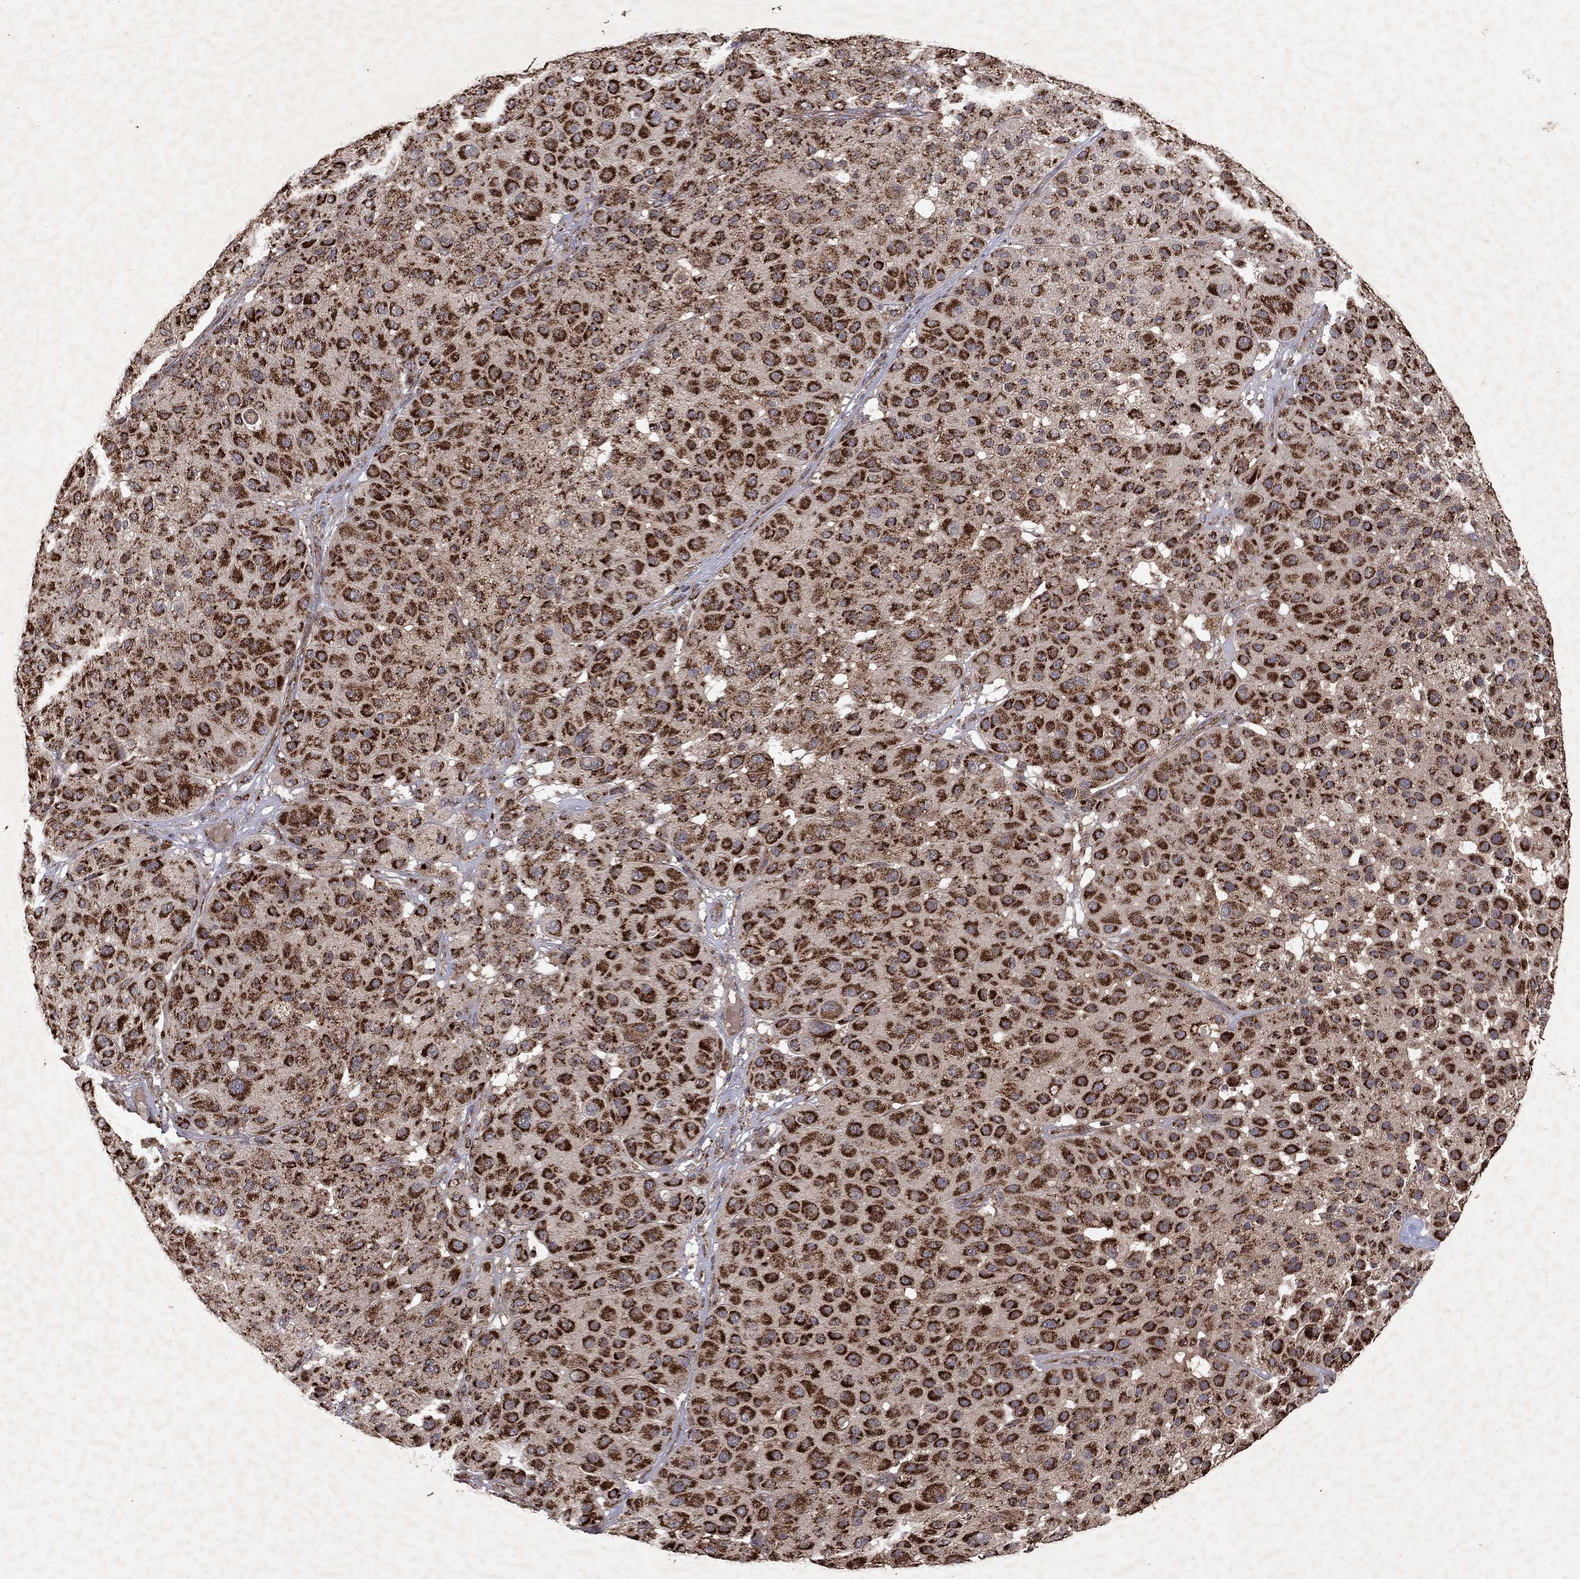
{"staining": {"intensity": "strong", "quantity": ">75%", "location": "cytoplasmic/membranous"}, "tissue": "melanoma", "cell_type": "Tumor cells", "image_type": "cancer", "snomed": [{"axis": "morphology", "description": "Malignant melanoma, Metastatic site"}, {"axis": "topography", "description": "Smooth muscle"}], "caption": "IHC micrograph of neoplastic tissue: melanoma stained using IHC reveals high levels of strong protein expression localized specifically in the cytoplasmic/membranous of tumor cells, appearing as a cytoplasmic/membranous brown color.", "gene": "PYROXD2", "patient": {"sex": "male", "age": 41}}